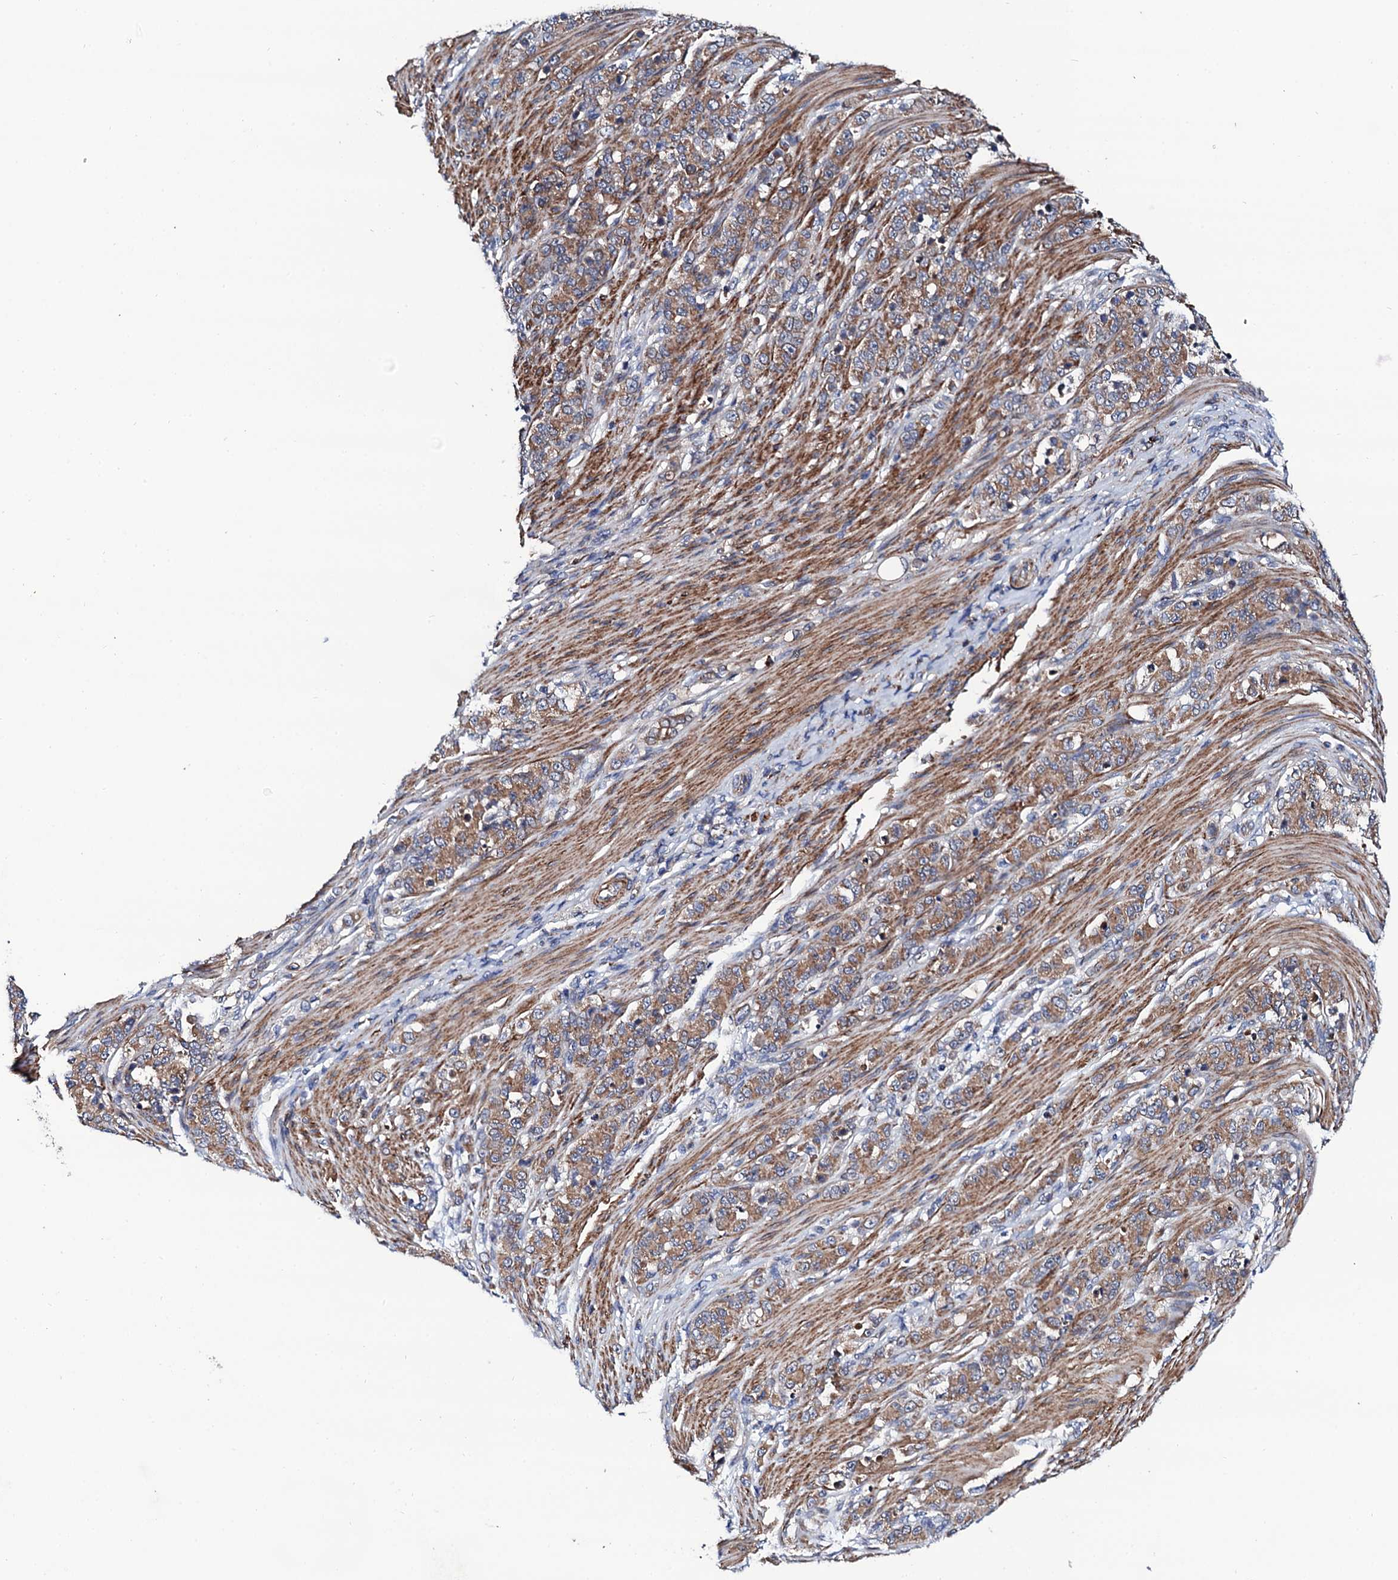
{"staining": {"intensity": "moderate", "quantity": ">75%", "location": "cytoplasmic/membranous"}, "tissue": "stomach cancer", "cell_type": "Tumor cells", "image_type": "cancer", "snomed": [{"axis": "morphology", "description": "Adenocarcinoma, NOS"}, {"axis": "topography", "description": "Stomach"}], "caption": "DAB (3,3'-diaminobenzidine) immunohistochemical staining of human stomach cancer reveals moderate cytoplasmic/membranous protein positivity in about >75% of tumor cells.", "gene": "COG4", "patient": {"sex": "female", "age": 79}}